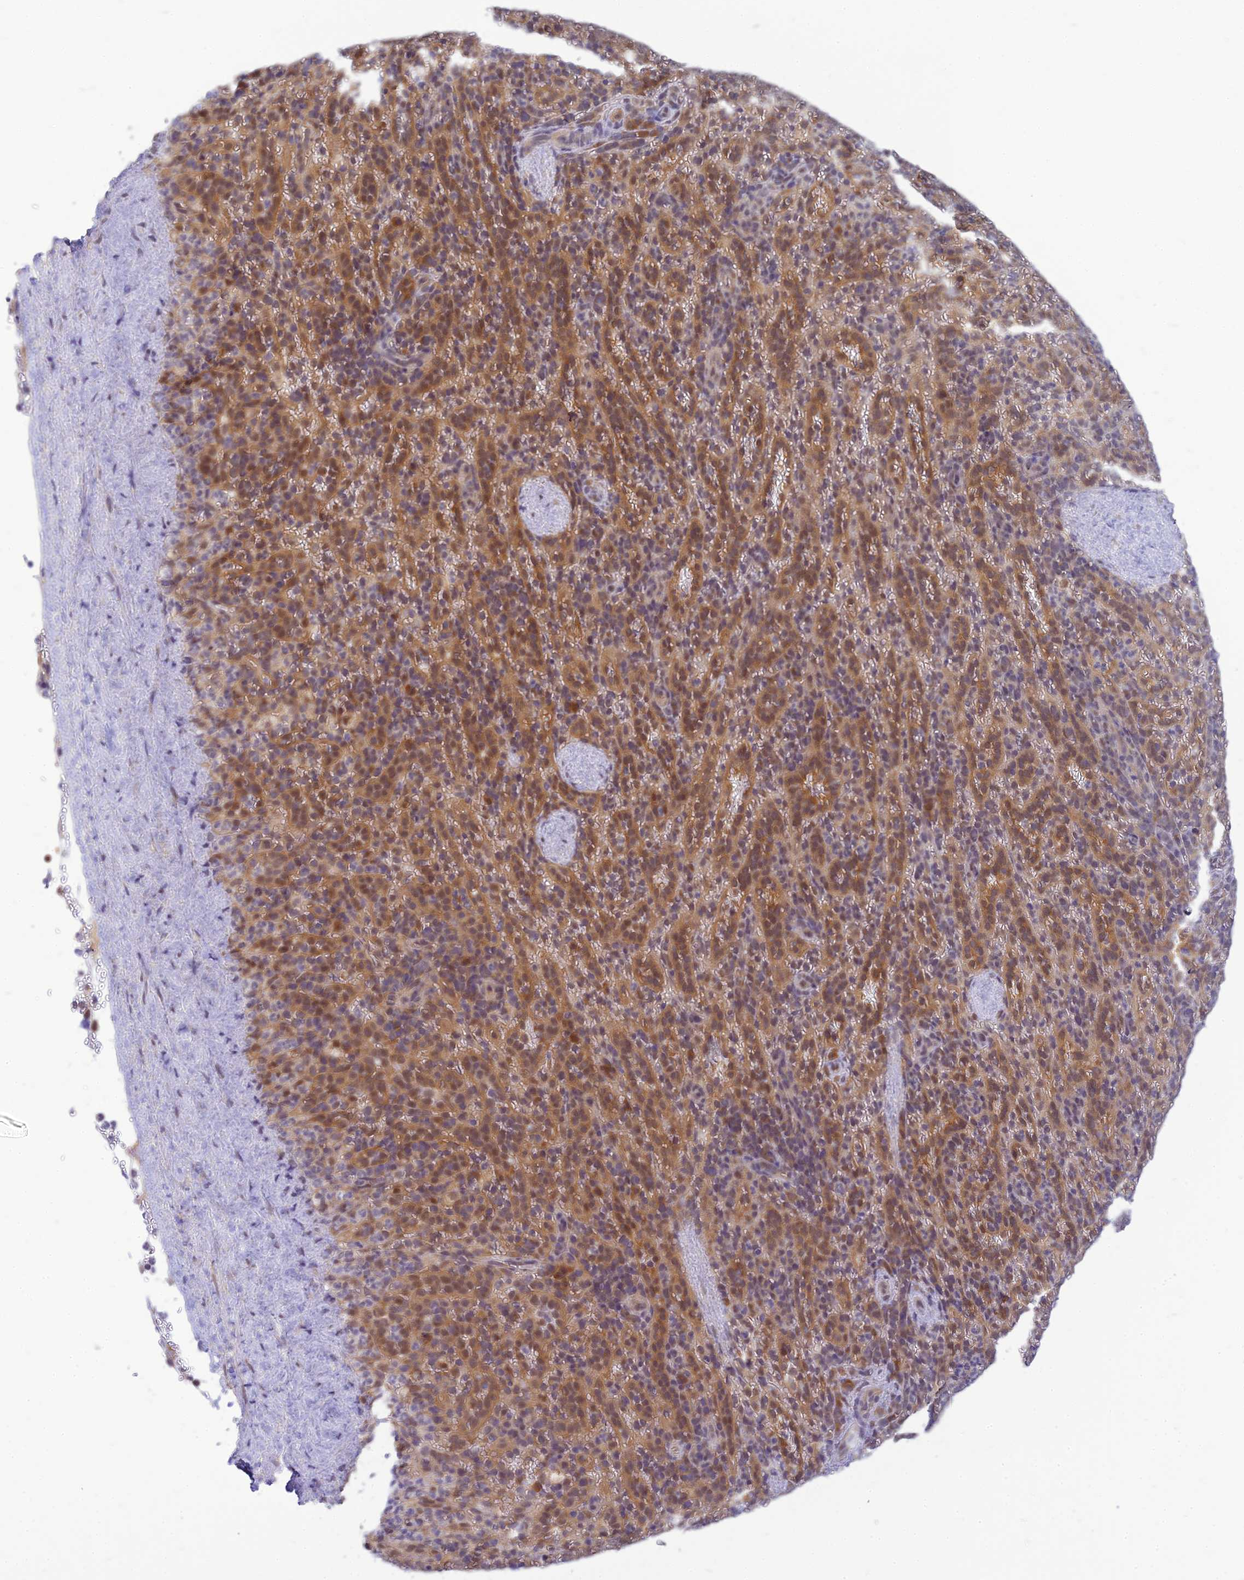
{"staining": {"intensity": "moderate", "quantity": "<25%", "location": "cytoplasmic/membranous"}, "tissue": "spleen", "cell_type": "Cells in red pulp", "image_type": "normal", "snomed": [{"axis": "morphology", "description": "Normal tissue, NOS"}, {"axis": "topography", "description": "Spleen"}], "caption": "A brown stain highlights moderate cytoplasmic/membranous staining of a protein in cells in red pulp of normal human spleen. The protein is stained brown, and the nuclei are stained in blue (DAB (3,3'-diaminobenzidine) IHC with brightfield microscopy, high magnification).", "gene": "SKIC8", "patient": {"sex": "female", "age": 21}}